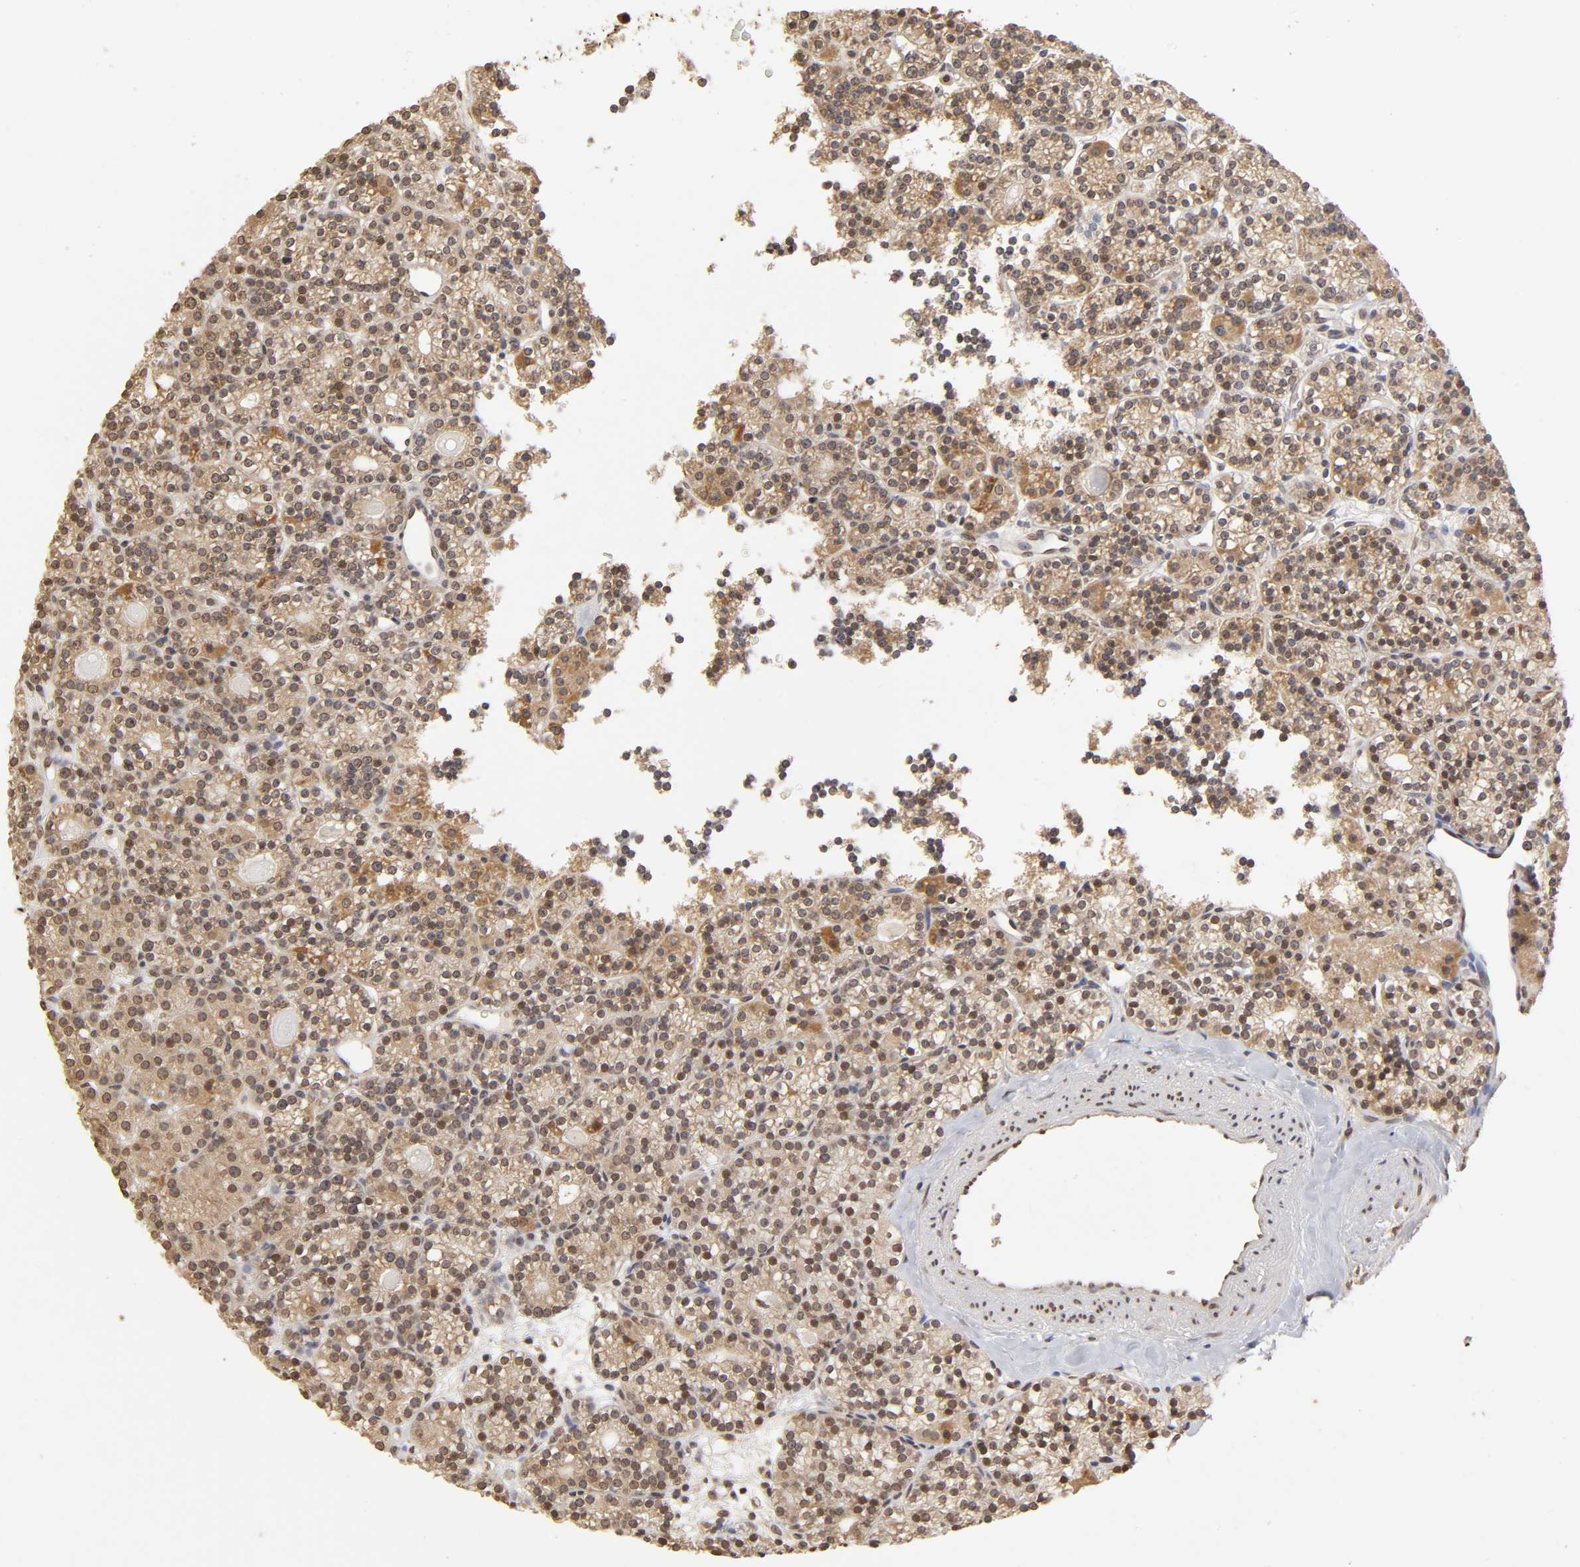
{"staining": {"intensity": "weak", "quantity": ">75%", "location": "cytoplasmic/membranous"}, "tissue": "parathyroid gland", "cell_type": "Glandular cells", "image_type": "normal", "snomed": [{"axis": "morphology", "description": "Normal tissue, NOS"}, {"axis": "topography", "description": "Parathyroid gland"}], "caption": "Parathyroid gland stained for a protein (brown) demonstrates weak cytoplasmic/membranous positive expression in approximately >75% of glandular cells.", "gene": "MLLT6", "patient": {"sex": "female", "age": 64}}